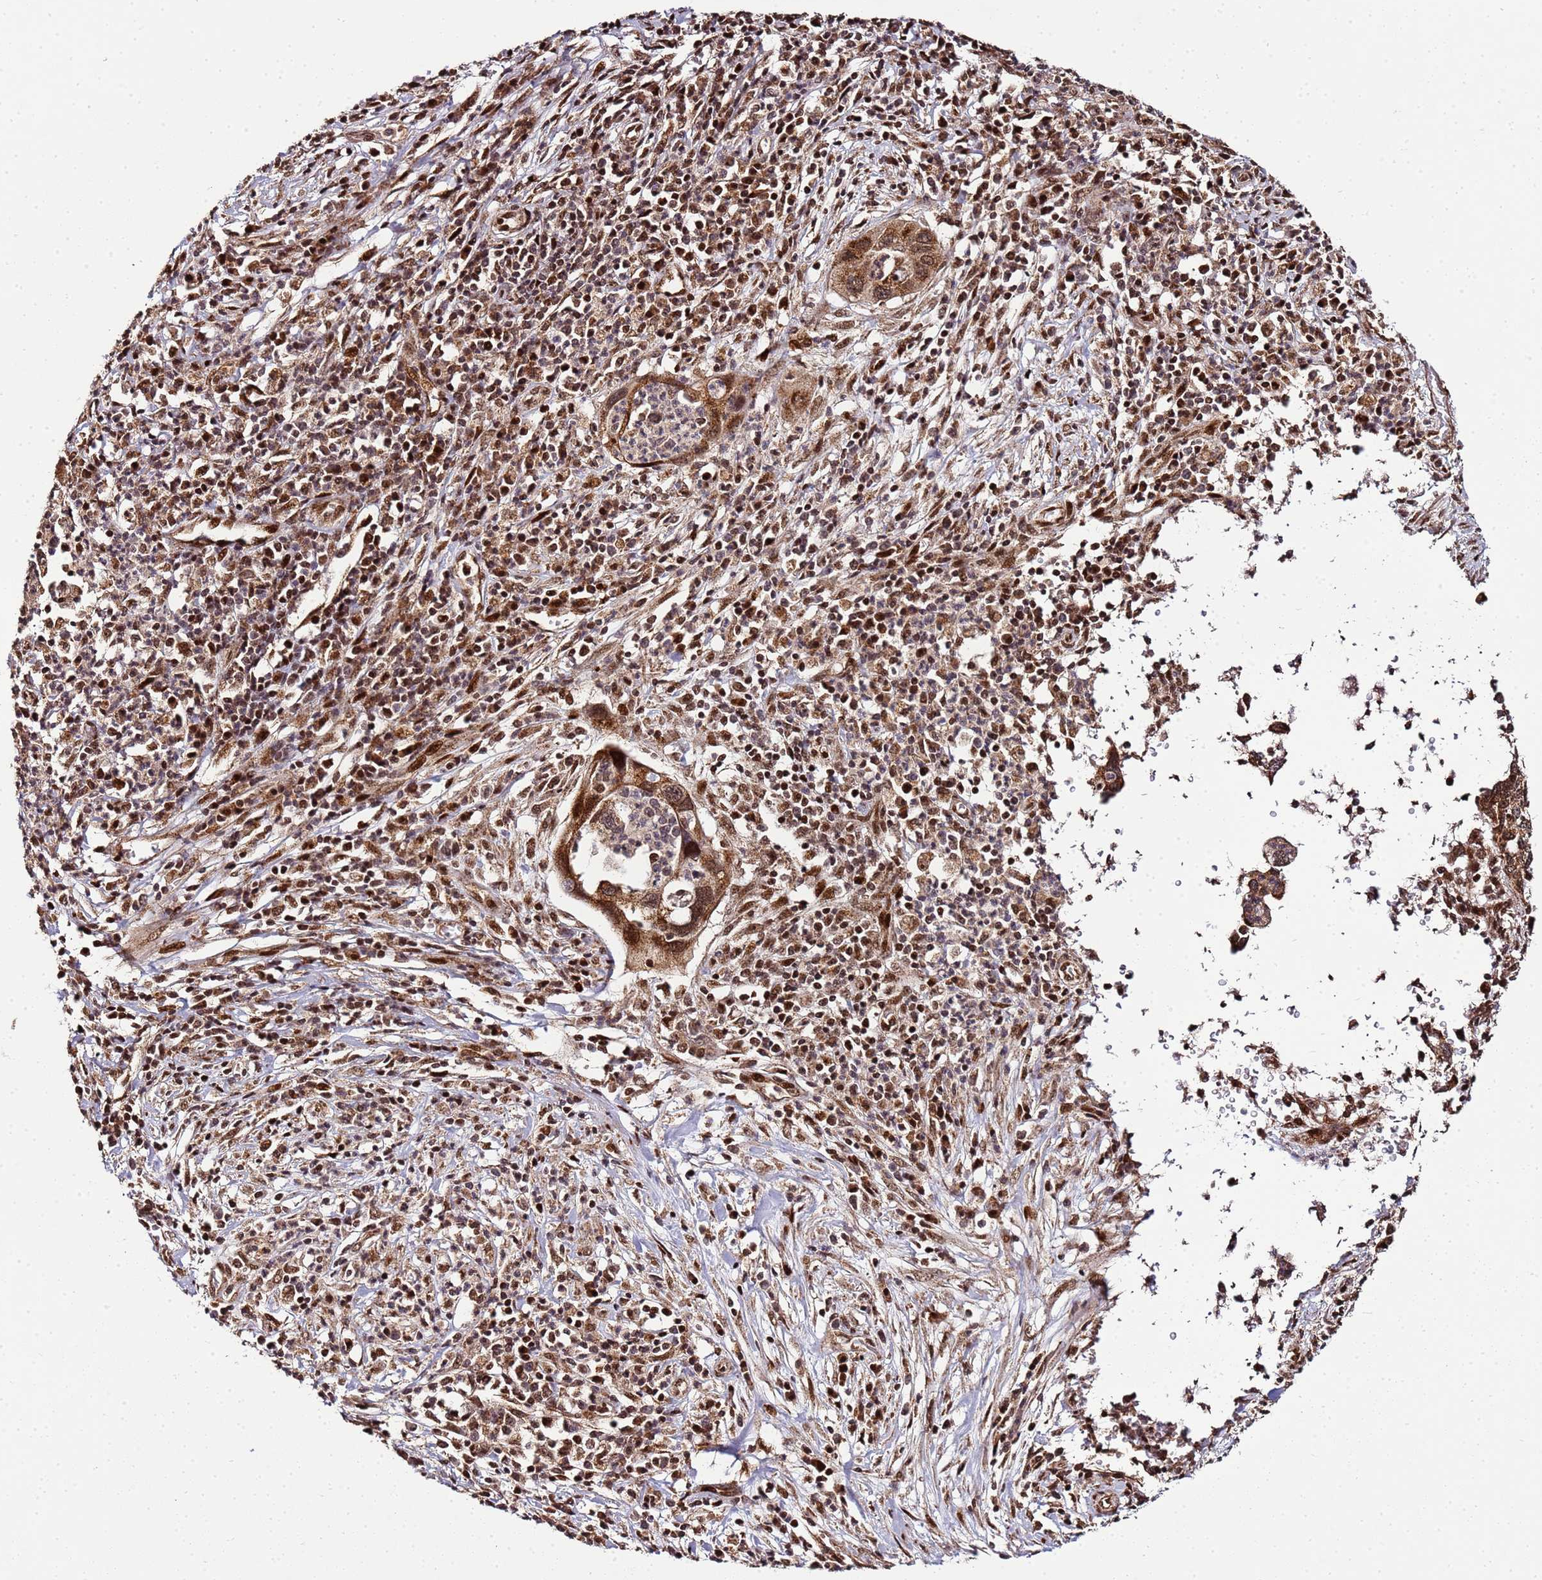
{"staining": {"intensity": "moderate", "quantity": ">75%", "location": "cytoplasmic/membranous,nuclear"}, "tissue": "cervical cancer", "cell_type": "Tumor cells", "image_type": "cancer", "snomed": [{"axis": "morphology", "description": "Squamous cell carcinoma, NOS"}, {"axis": "topography", "description": "Cervix"}], "caption": "Cervical cancer stained for a protein (brown) shows moderate cytoplasmic/membranous and nuclear positive expression in approximately >75% of tumor cells.", "gene": "PEX14", "patient": {"sex": "female", "age": 38}}